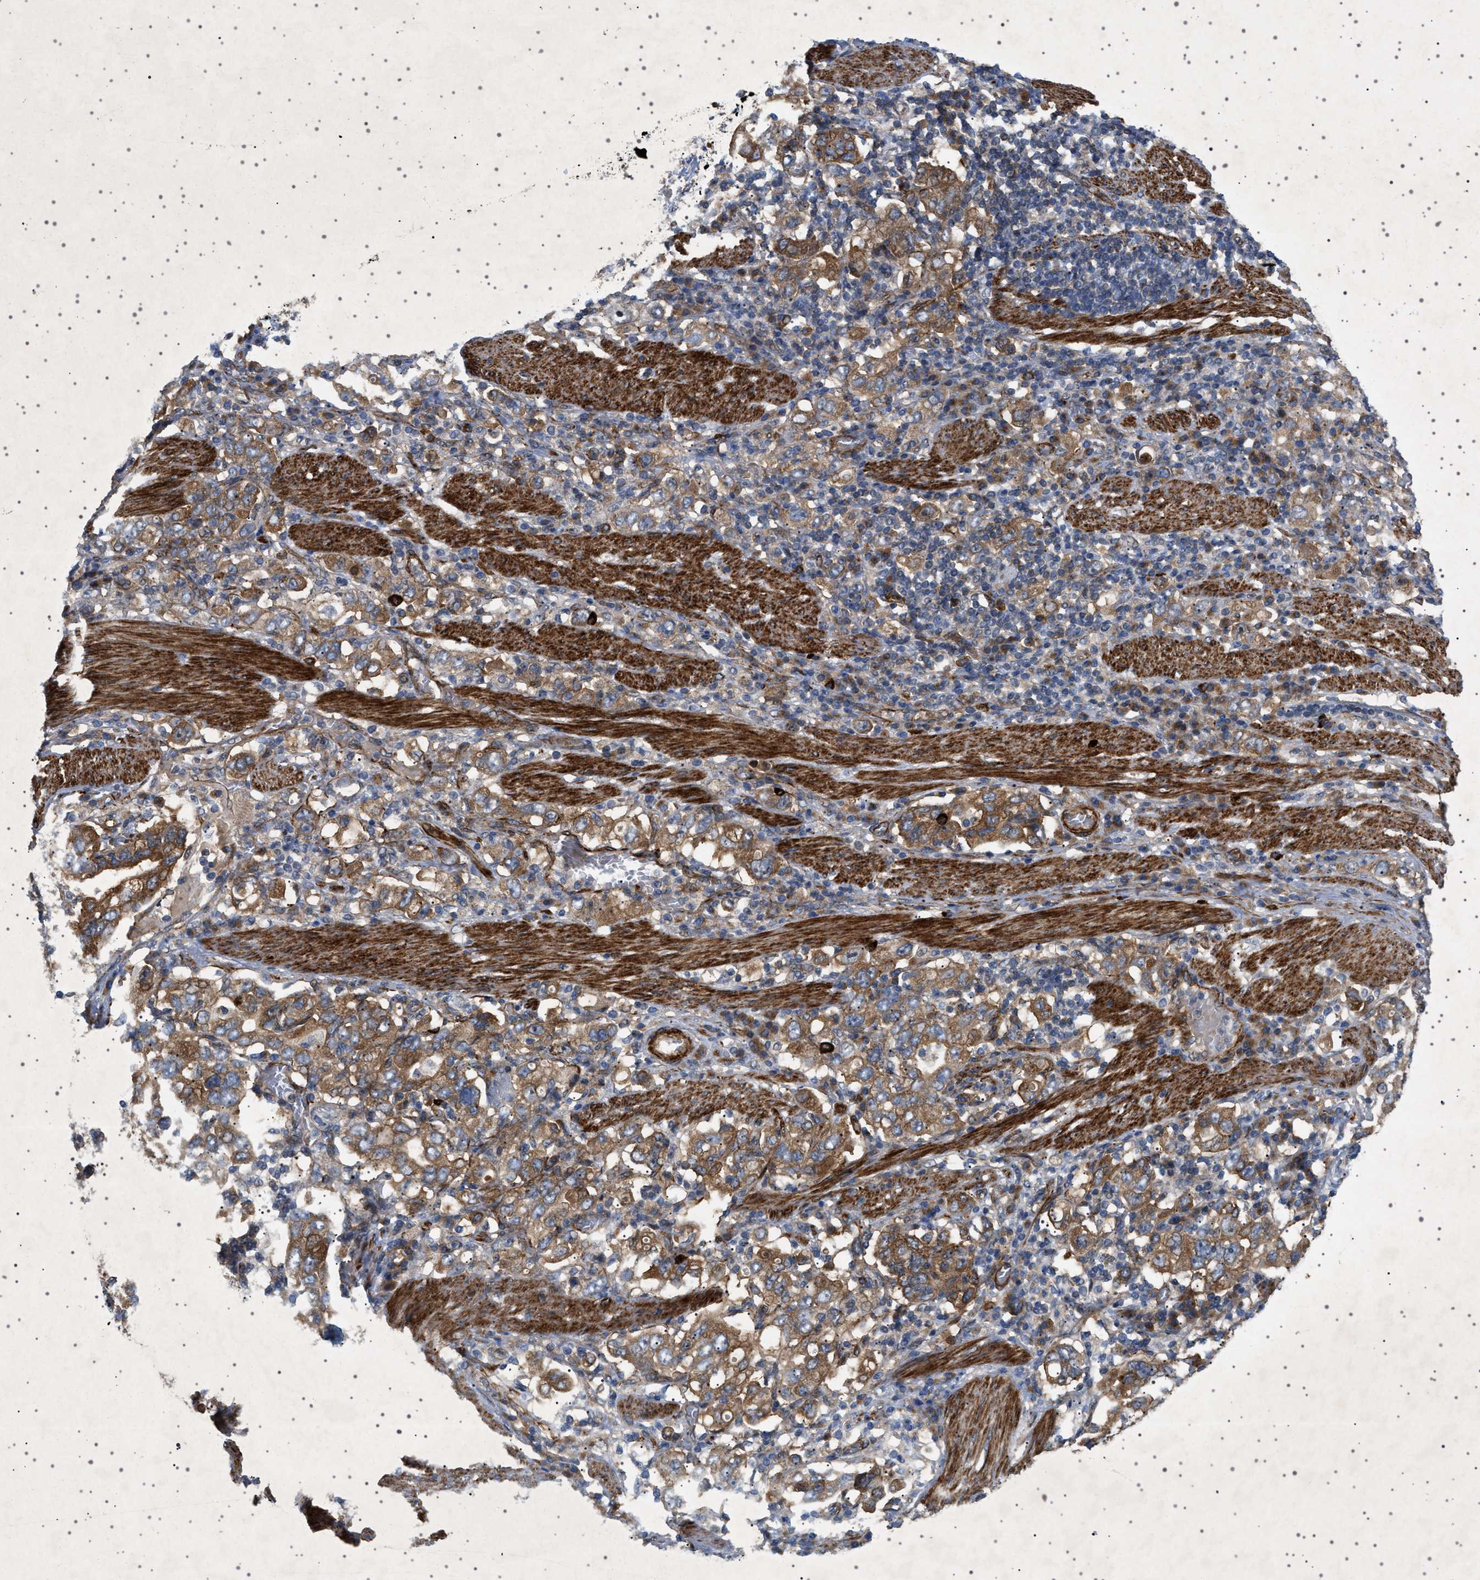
{"staining": {"intensity": "moderate", "quantity": ">75%", "location": "cytoplasmic/membranous"}, "tissue": "stomach cancer", "cell_type": "Tumor cells", "image_type": "cancer", "snomed": [{"axis": "morphology", "description": "Adenocarcinoma, NOS"}, {"axis": "topography", "description": "Stomach, upper"}], "caption": "Tumor cells demonstrate medium levels of moderate cytoplasmic/membranous expression in about >75% of cells in human stomach adenocarcinoma.", "gene": "CCDC186", "patient": {"sex": "male", "age": 62}}